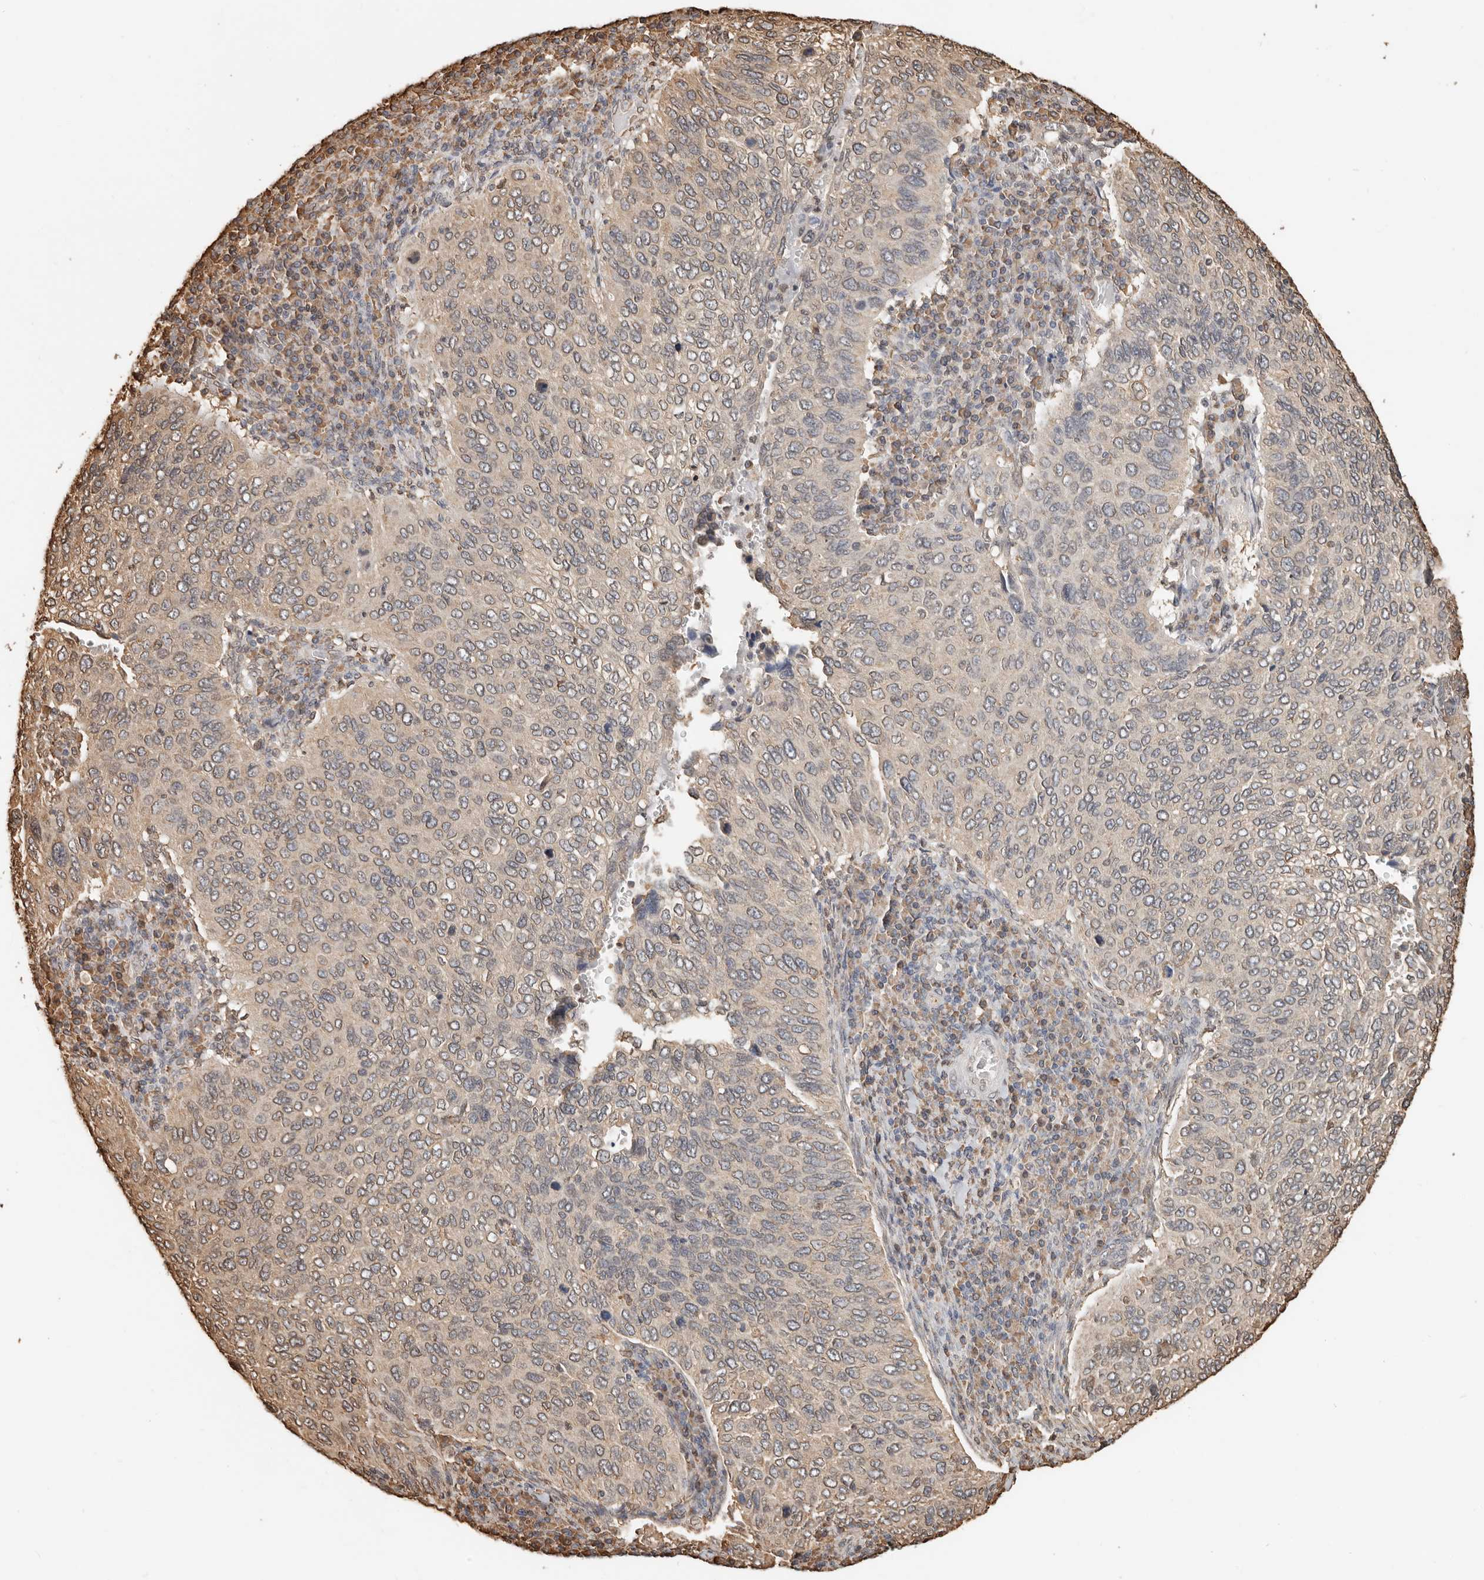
{"staining": {"intensity": "weak", "quantity": "25%-75%", "location": "cytoplasmic/membranous"}, "tissue": "cervical cancer", "cell_type": "Tumor cells", "image_type": "cancer", "snomed": [{"axis": "morphology", "description": "Squamous cell carcinoma, NOS"}, {"axis": "topography", "description": "Cervix"}], "caption": "Human cervical cancer (squamous cell carcinoma) stained for a protein (brown) exhibits weak cytoplasmic/membranous positive expression in about 25%-75% of tumor cells.", "gene": "ARHGEF10L", "patient": {"sex": "female", "age": 38}}